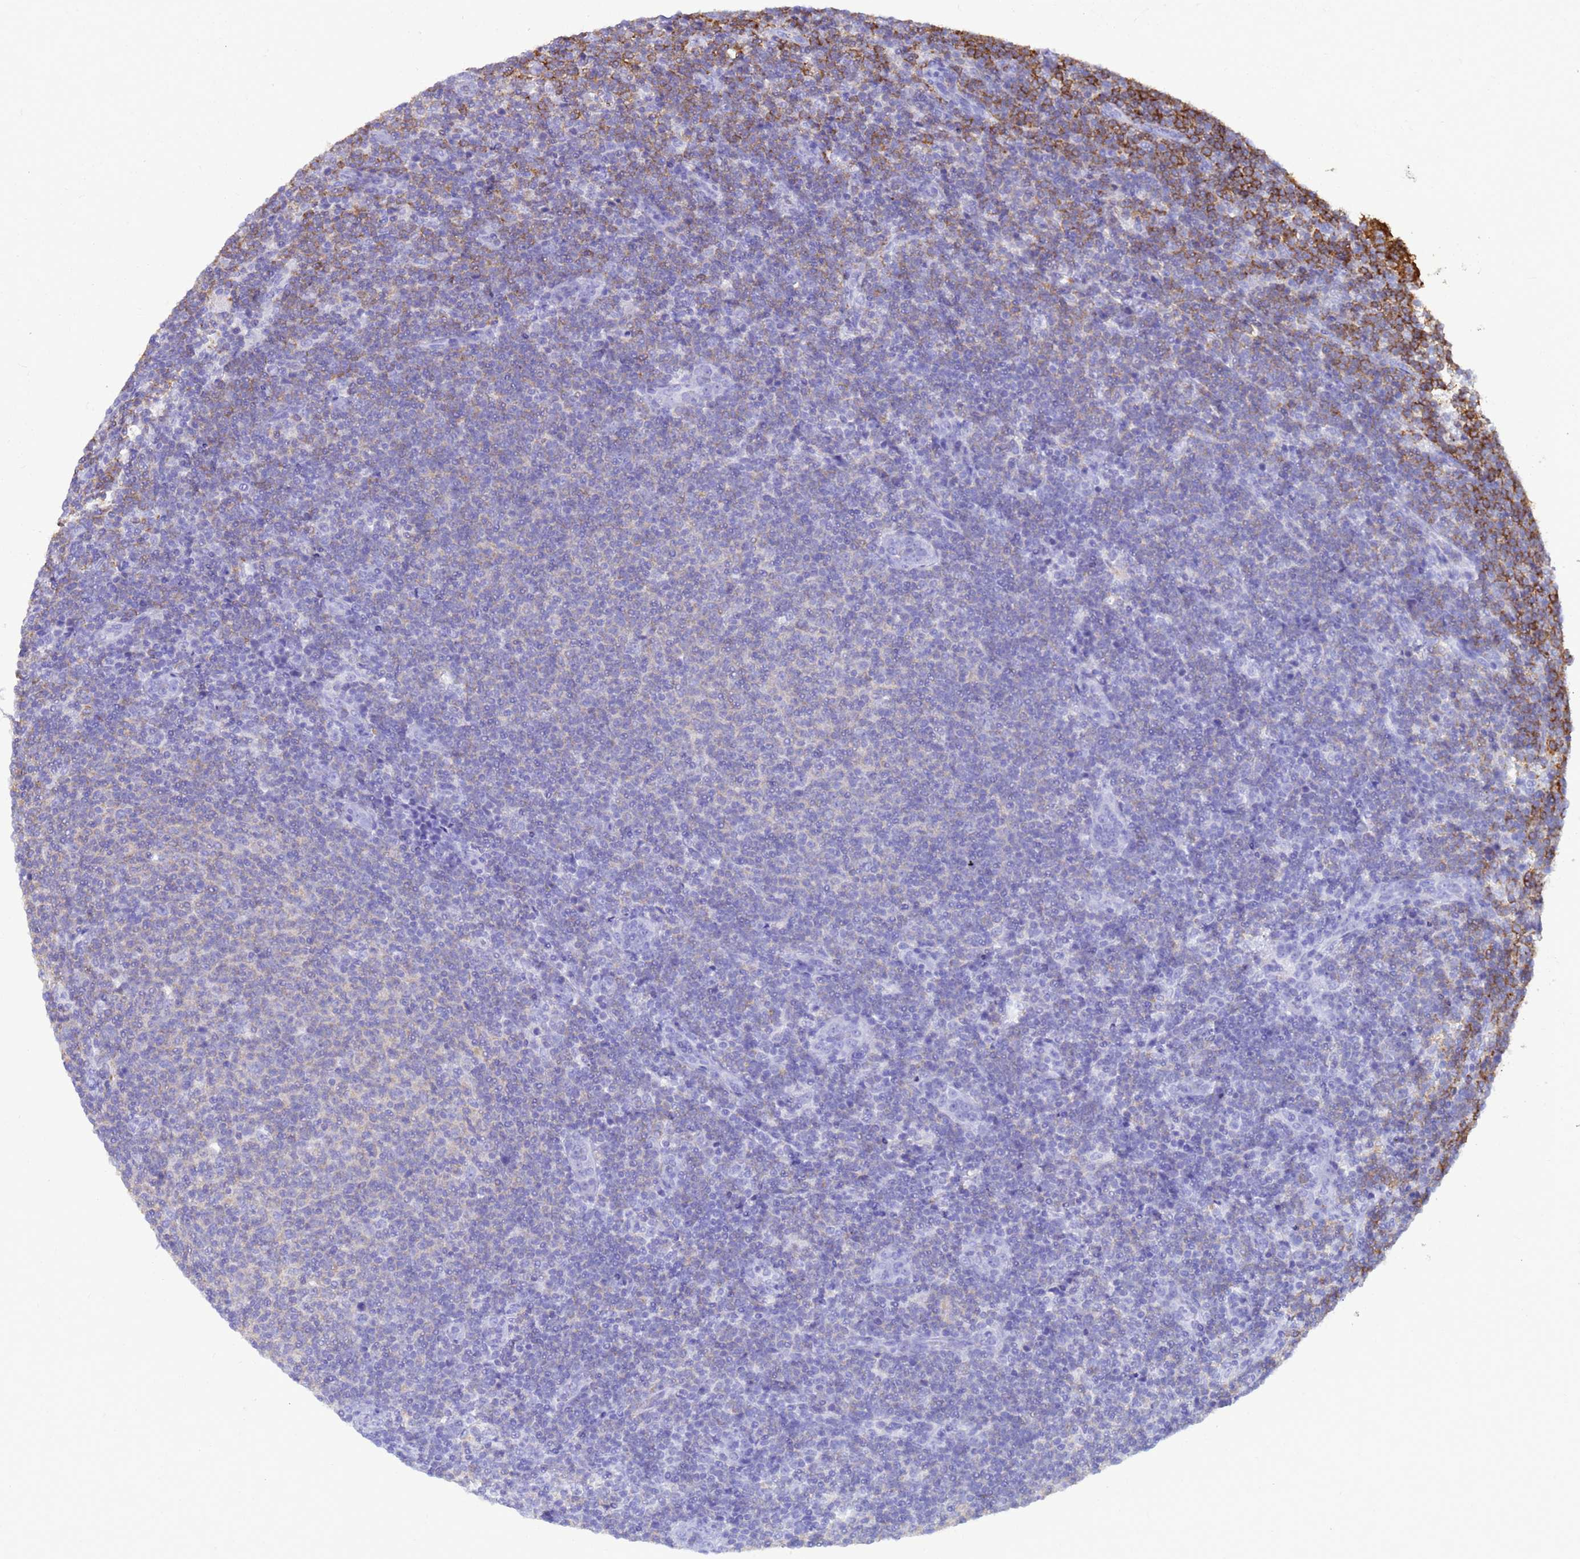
{"staining": {"intensity": "moderate", "quantity": "<25%", "location": "cytoplasmic/membranous"}, "tissue": "lymphoma", "cell_type": "Tumor cells", "image_type": "cancer", "snomed": [{"axis": "morphology", "description": "Malignant lymphoma, non-Hodgkin's type, Low grade"}, {"axis": "topography", "description": "Lymph node"}], "caption": "Moderate cytoplasmic/membranous staining for a protein is identified in about <25% of tumor cells of malignant lymphoma, non-Hodgkin's type (low-grade) using immunohistochemistry (IHC).", "gene": "EZR", "patient": {"sex": "male", "age": 66}}